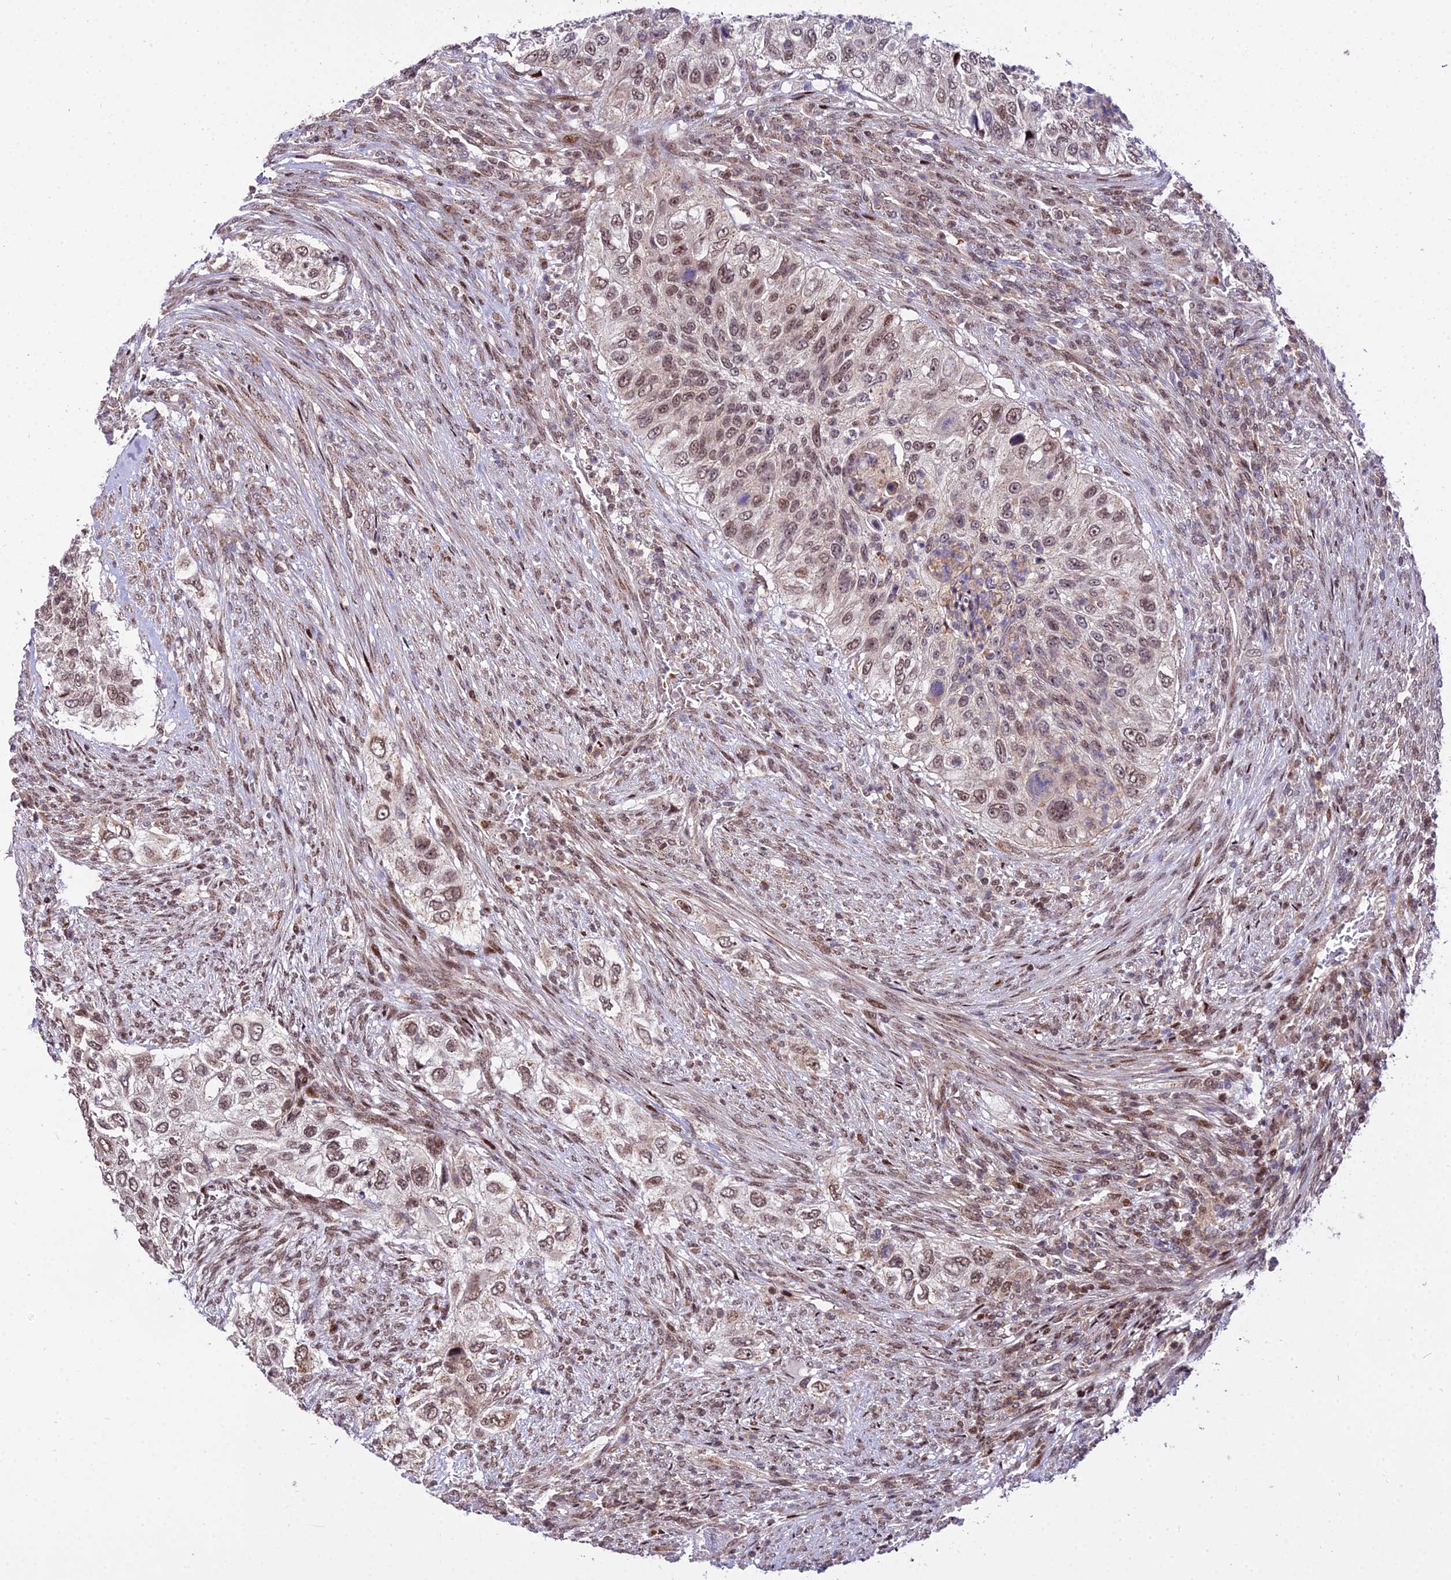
{"staining": {"intensity": "moderate", "quantity": ">75%", "location": "nuclear"}, "tissue": "urothelial cancer", "cell_type": "Tumor cells", "image_type": "cancer", "snomed": [{"axis": "morphology", "description": "Urothelial carcinoma, High grade"}, {"axis": "topography", "description": "Urinary bladder"}], "caption": "About >75% of tumor cells in urothelial carcinoma (high-grade) demonstrate moderate nuclear protein expression as visualized by brown immunohistochemical staining.", "gene": "CIB3", "patient": {"sex": "female", "age": 60}}